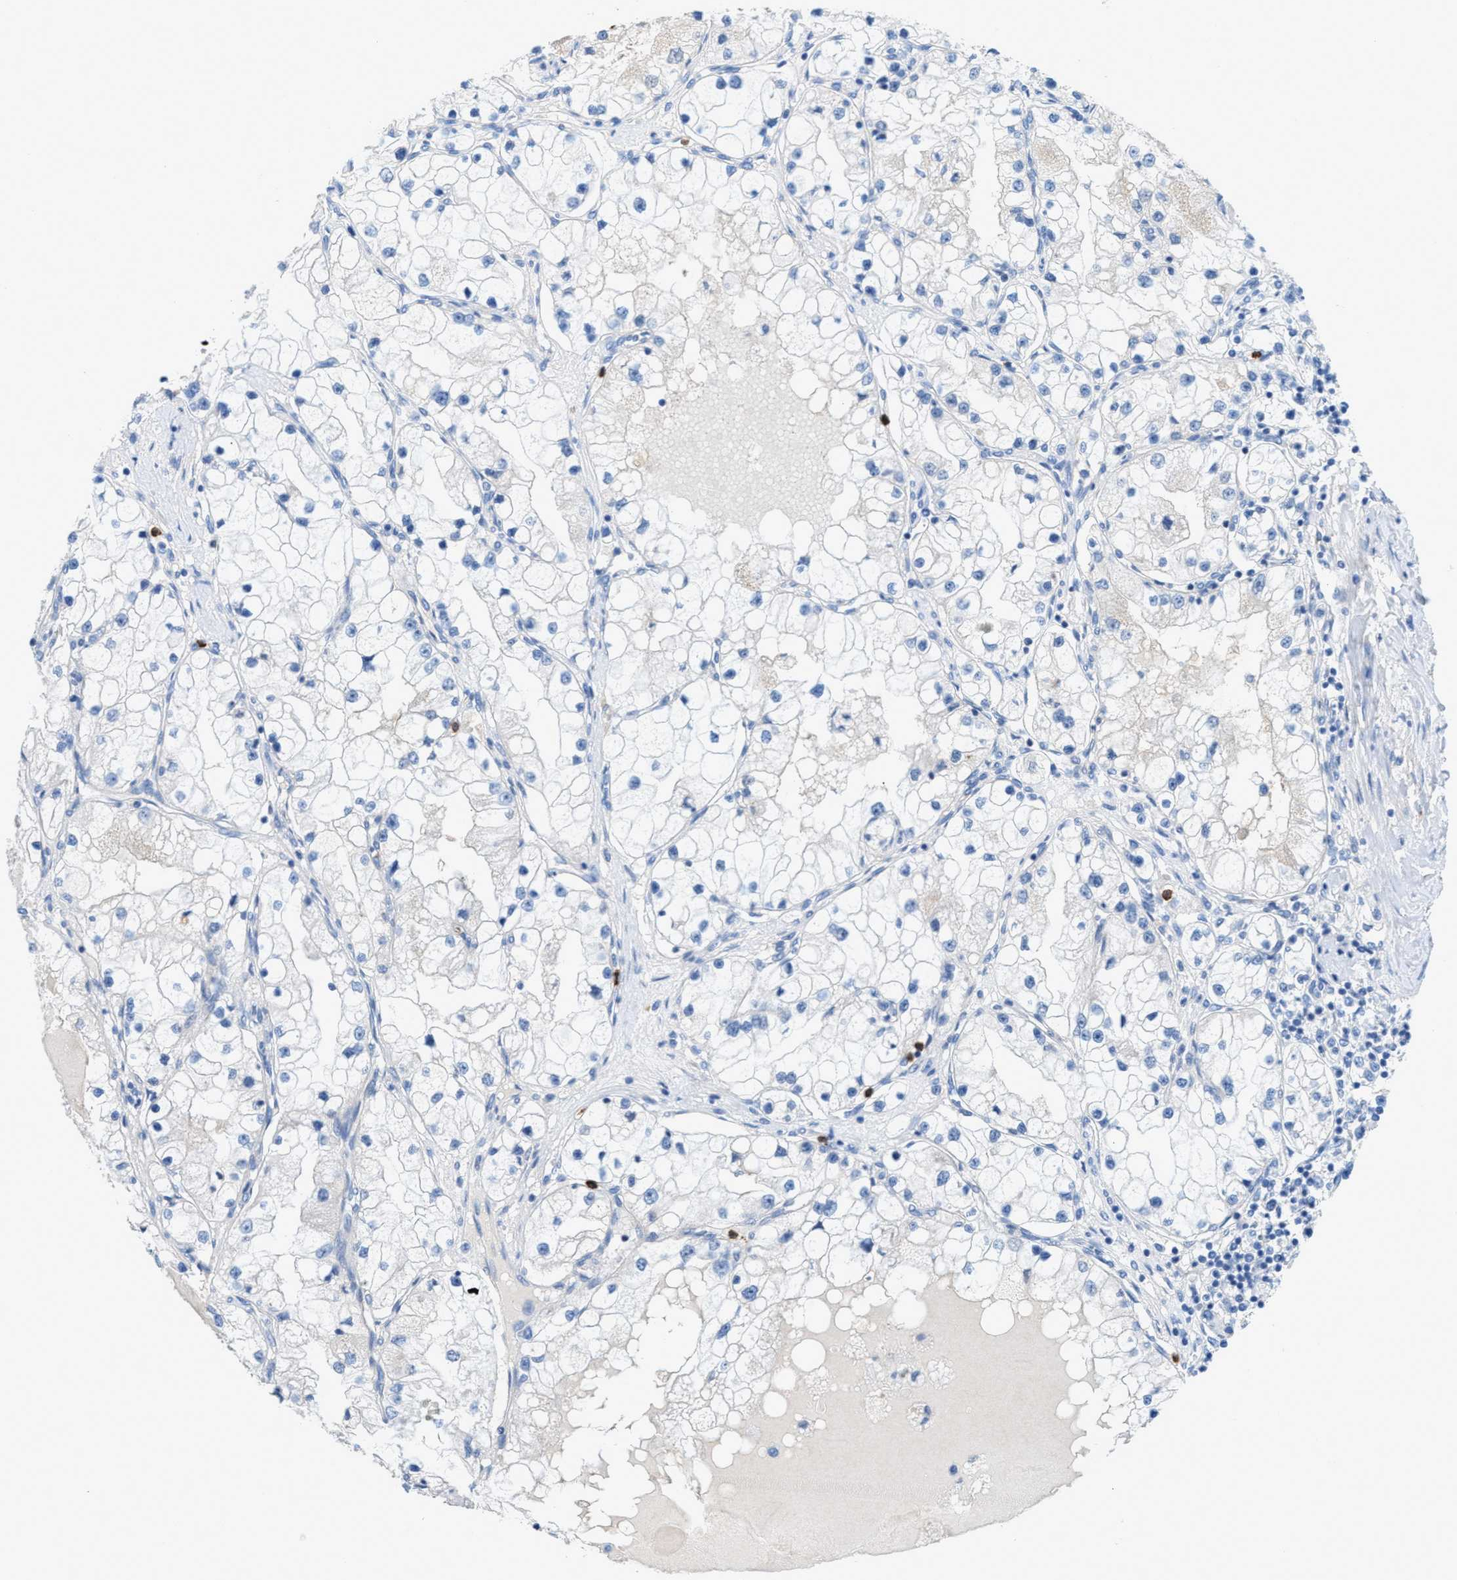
{"staining": {"intensity": "negative", "quantity": "none", "location": "none"}, "tissue": "renal cancer", "cell_type": "Tumor cells", "image_type": "cancer", "snomed": [{"axis": "morphology", "description": "Adenocarcinoma, NOS"}, {"axis": "topography", "description": "Kidney"}], "caption": "Human renal cancer (adenocarcinoma) stained for a protein using IHC displays no expression in tumor cells.", "gene": "CMTM1", "patient": {"sex": "male", "age": 68}}